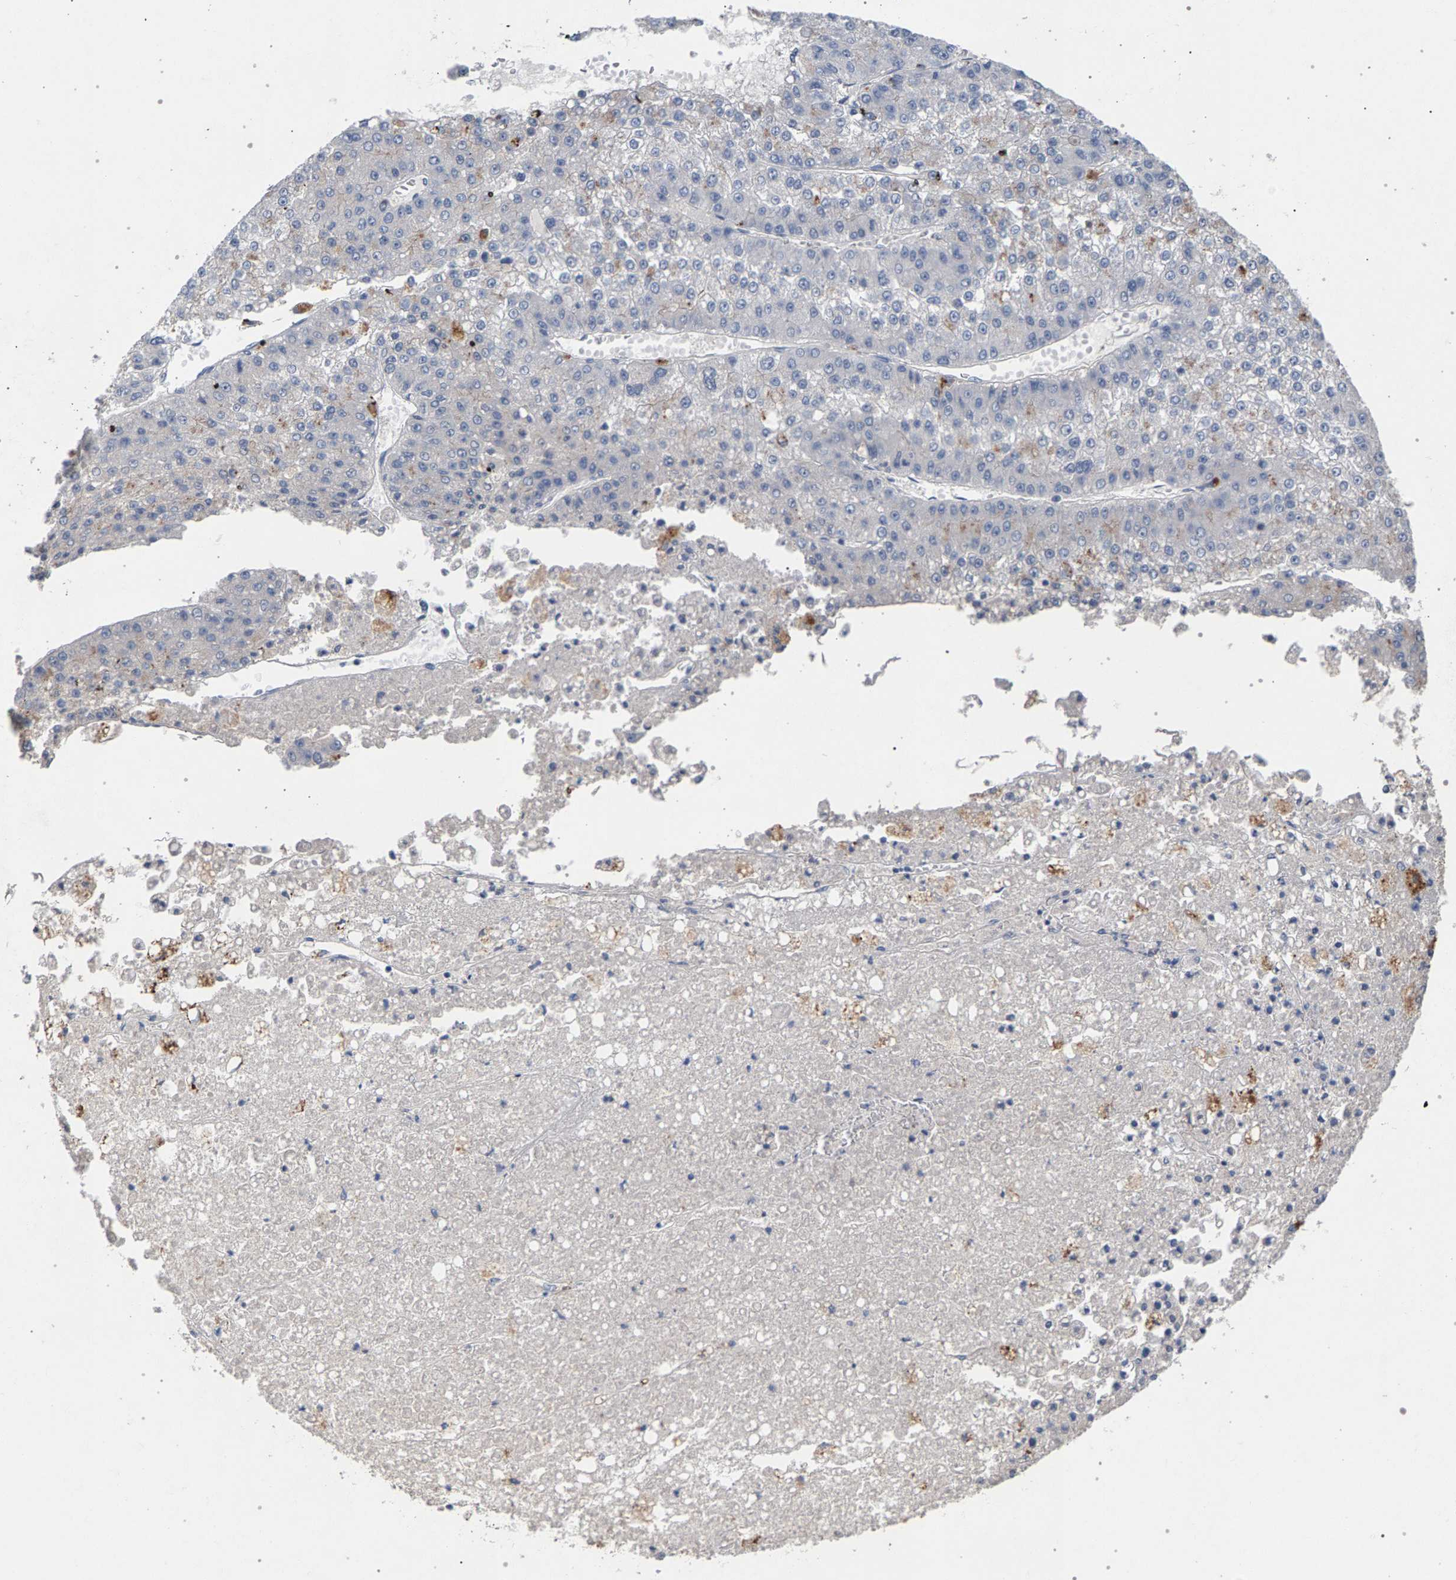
{"staining": {"intensity": "moderate", "quantity": "<25%", "location": "cytoplasmic/membranous"}, "tissue": "liver cancer", "cell_type": "Tumor cells", "image_type": "cancer", "snomed": [{"axis": "morphology", "description": "Carcinoma, Hepatocellular, NOS"}, {"axis": "topography", "description": "Liver"}], "caption": "Tumor cells exhibit low levels of moderate cytoplasmic/membranous positivity in approximately <25% of cells in liver cancer (hepatocellular carcinoma).", "gene": "MAMDC2", "patient": {"sex": "female", "age": 73}}